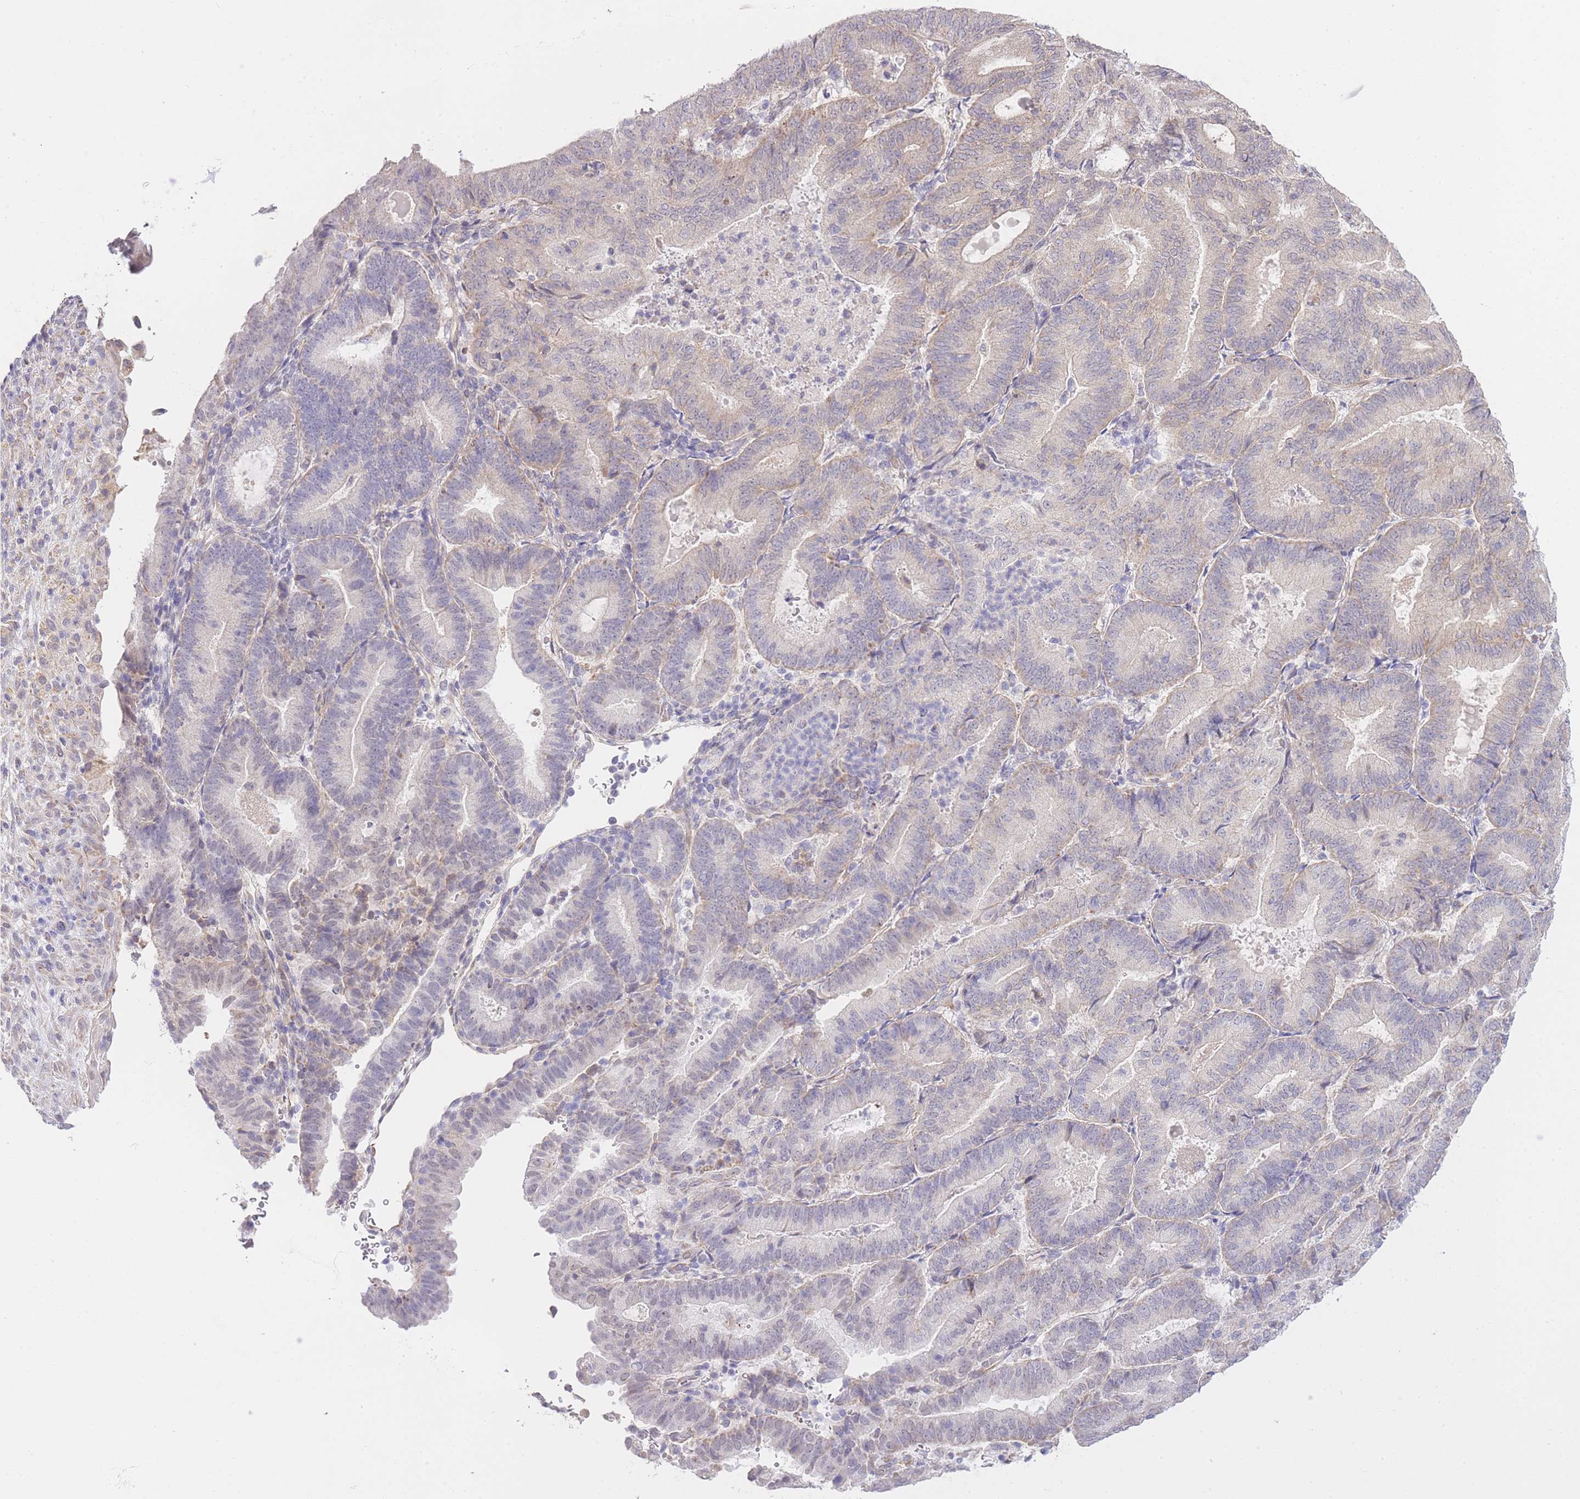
{"staining": {"intensity": "weak", "quantity": "<25%", "location": "cytoplasmic/membranous"}, "tissue": "endometrial cancer", "cell_type": "Tumor cells", "image_type": "cancer", "snomed": [{"axis": "morphology", "description": "Adenocarcinoma, NOS"}, {"axis": "topography", "description": "Endometrium"}], "caption": "A micrograph of endometrial cancer (adenocarcinoma) stained for a protein displays no brown staining in tumor cells.", "gene": "CTBP1", "patient": {"sex": "female", "age": 70}}